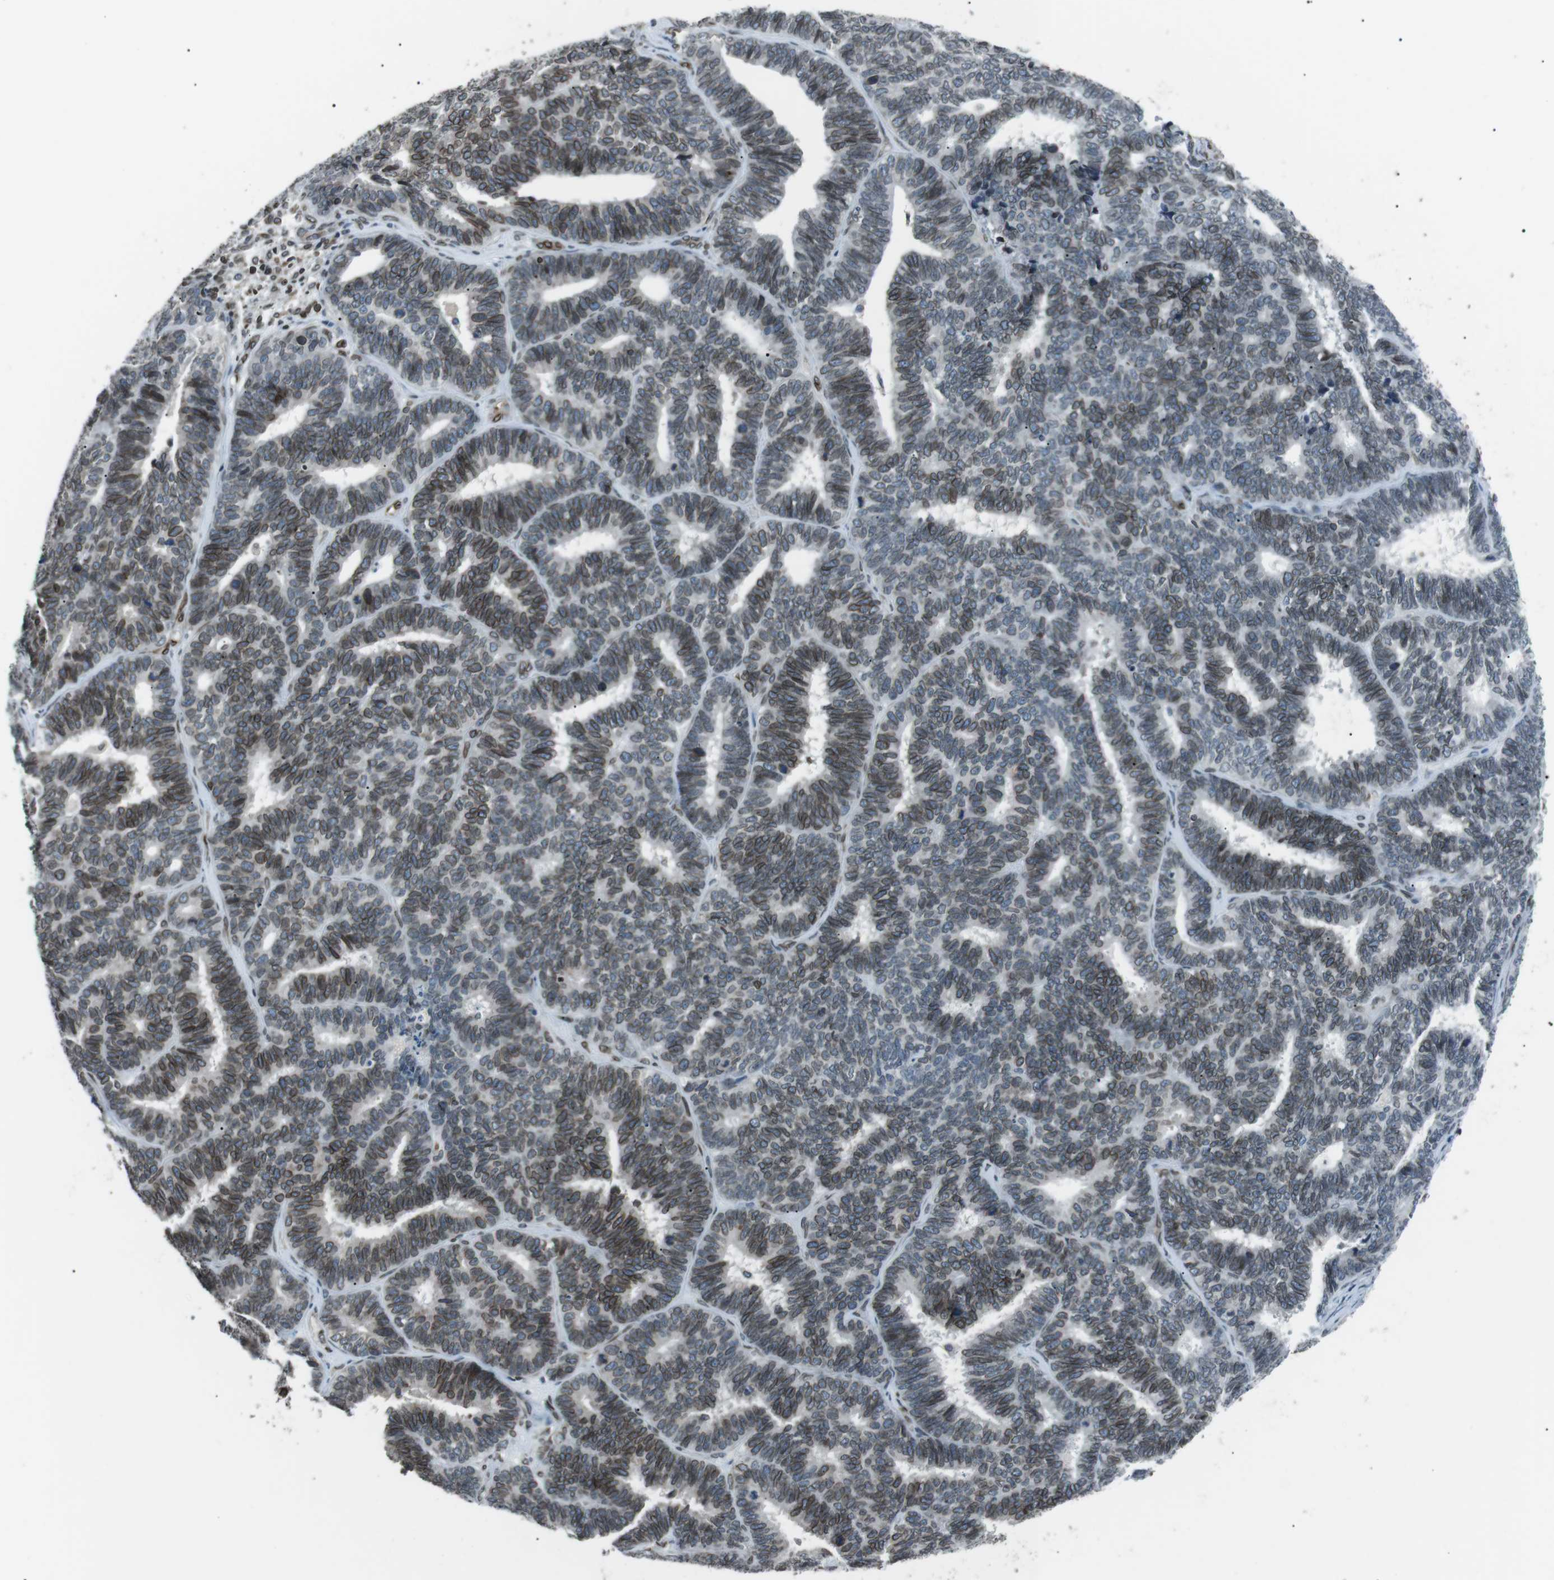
{"staining": {"intensity": "moderate", "quantity": "25%-75%", "location": "cytoplasmic/membranous,nuclear"}, "tissue": "endometrial cancer", "cell_type": "Tumor cells", "image_type": "cancer", "snomed": [{"axis": "morphology", "description": "Adenocarcinoma, NOS"}, {"axis": "topography", "description": "Endometrium"}], "caption": "Endometrial cancer (adenocarcinoma) stained for a protein demonstrates moderate cytoplasmic/membranous and nuclear positivity in tumor cells.", "gene": "TMX4", "patient": {"sex": "female", "age": 70}}